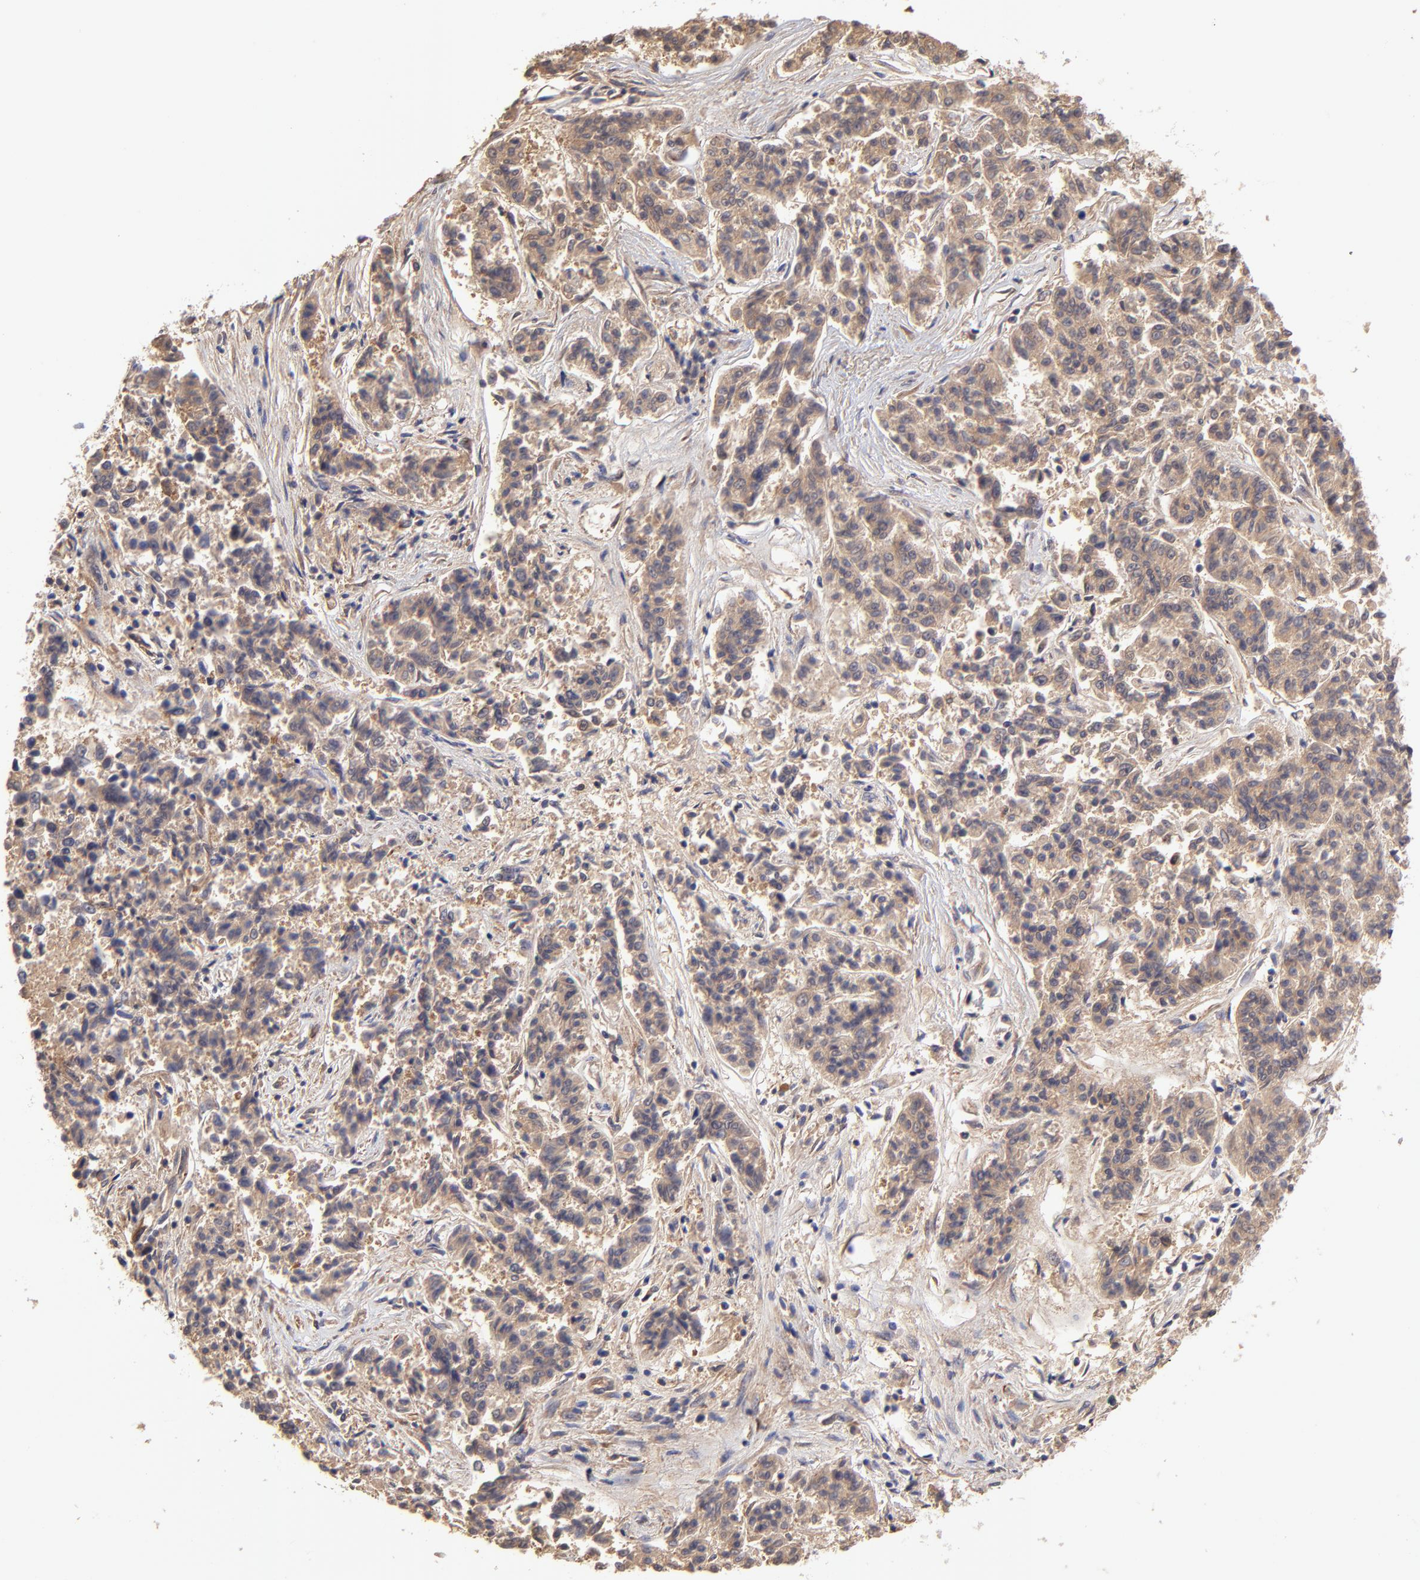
{"staining": {"intensity": "negative", "quantity": "none", "location": "none"}, "tissue": "lung cancer", "cell_type": "Tumor cells", "image_type": "cancer", "snomed": [{"axis": "morphology", "description": "Adenocarcinoma, NOS"}, {"axis": "topography", "description": "Lung"}], "caption": "Lung adenocarcinoma stained for a protein using IHC demonstrates no positivity tumor cells.", "gene": "ASB7", "patient": {"sex": "male", "age": 84}}